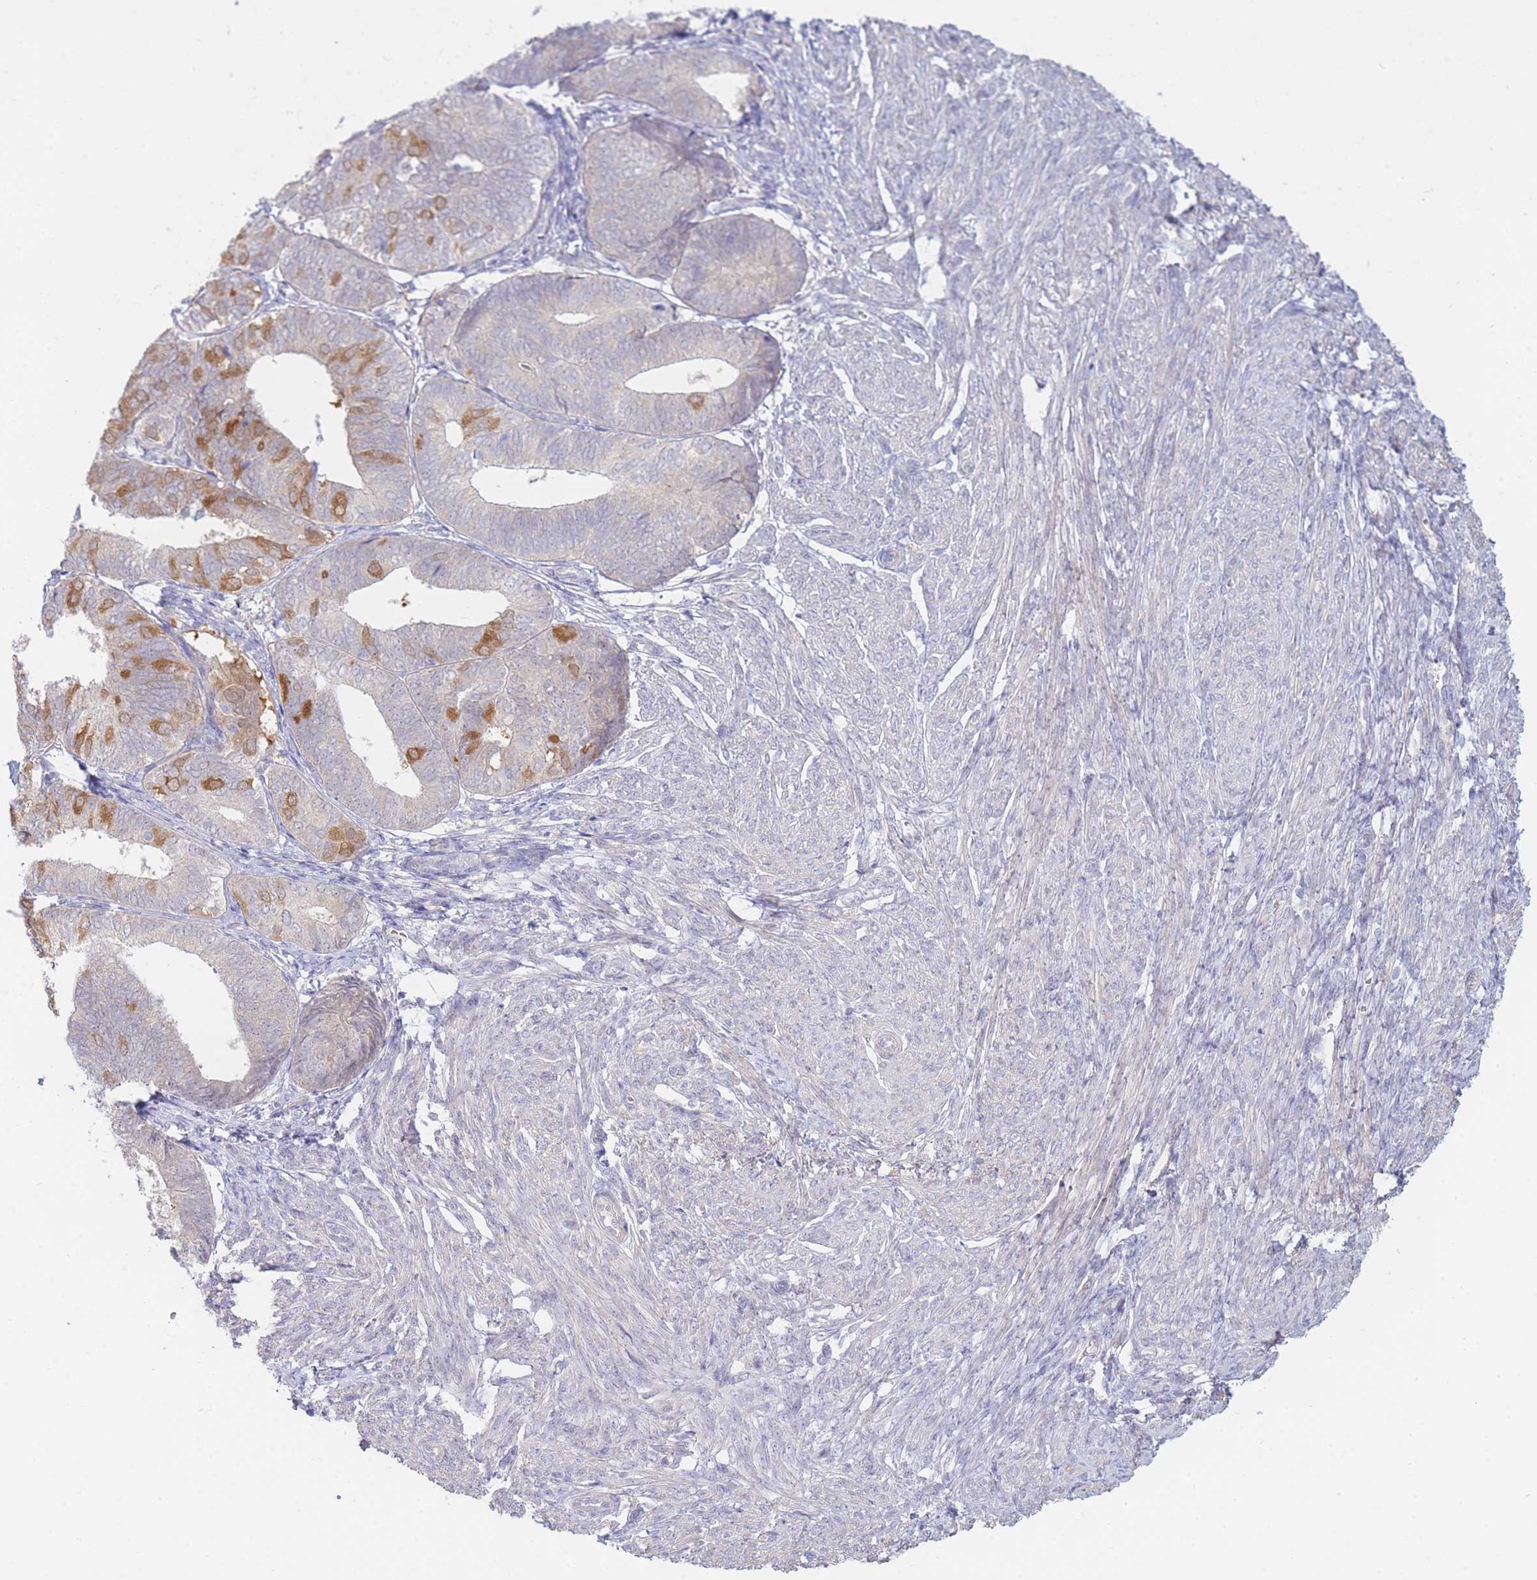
{"staining": {"intensity": "moderate", "quantity": "<25%", "location": "cytoplasmic/membranous"}, "tissue": "endometrial cancer", "cell_type": "Tumor cells", "image_type": "cancer", "snomed": [{"axis": "morphology", "description": "Adenocarcinoma, NOS"}, {"axis": "topography", "description": "Endometrium"}], "caption": "A high-resolution image shows immunohistochemistry (IHC) staining of endometrial adenocarcinoma, which shows moderate cytoplasmic/membranous staining in about <25% of tumor cells.", "gene": "SUGT1", "patient": {"sex": "female", "age": 87}}